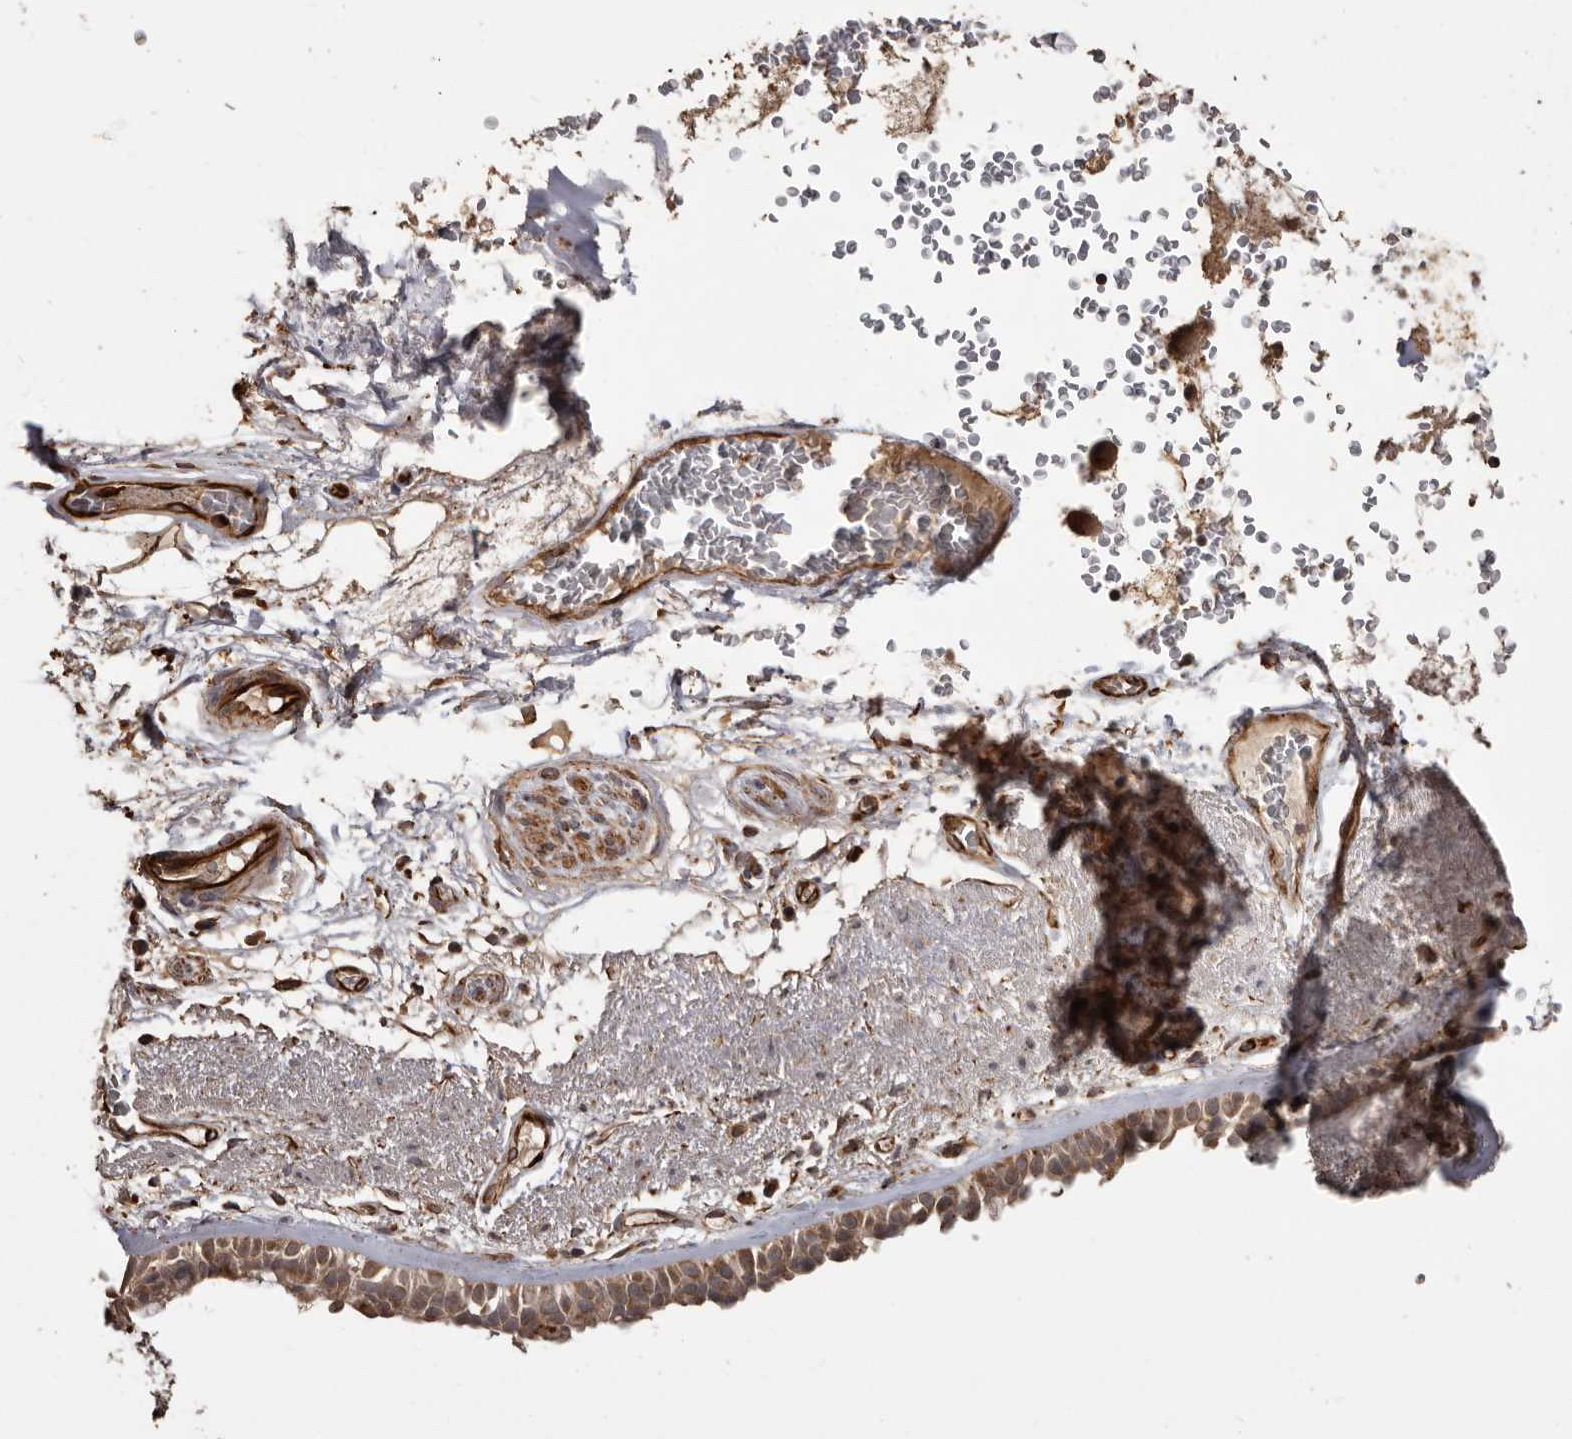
{"staining": {"intensity": "moderate", "quantity": "25%-75%", "location": "cytoplasmic/membranous"}, "tissue": "bronchus", "cell_type": "Respiratory epithelial cells", "image_type": "normal", "snomed": [{"axis": "morphology", "description": "Normal tissue, NOS"}, {"axis": "morphology", "description": "Squamous cell carcinoma, NOS"}, {"axis": "topography", "description": "Lymph node"}, {"axis": "topography", "description": "Bronchus"}, {"axis": "topography", "description": "Lung"}], "caption": "The image reveals a brown stain indicating the presence of a protein in the cytoplasmic/membranous of respiratory epithelial cells in bronchus.", "gene": "BRAT1", "patient": {"sex": "male", "age": 66}}